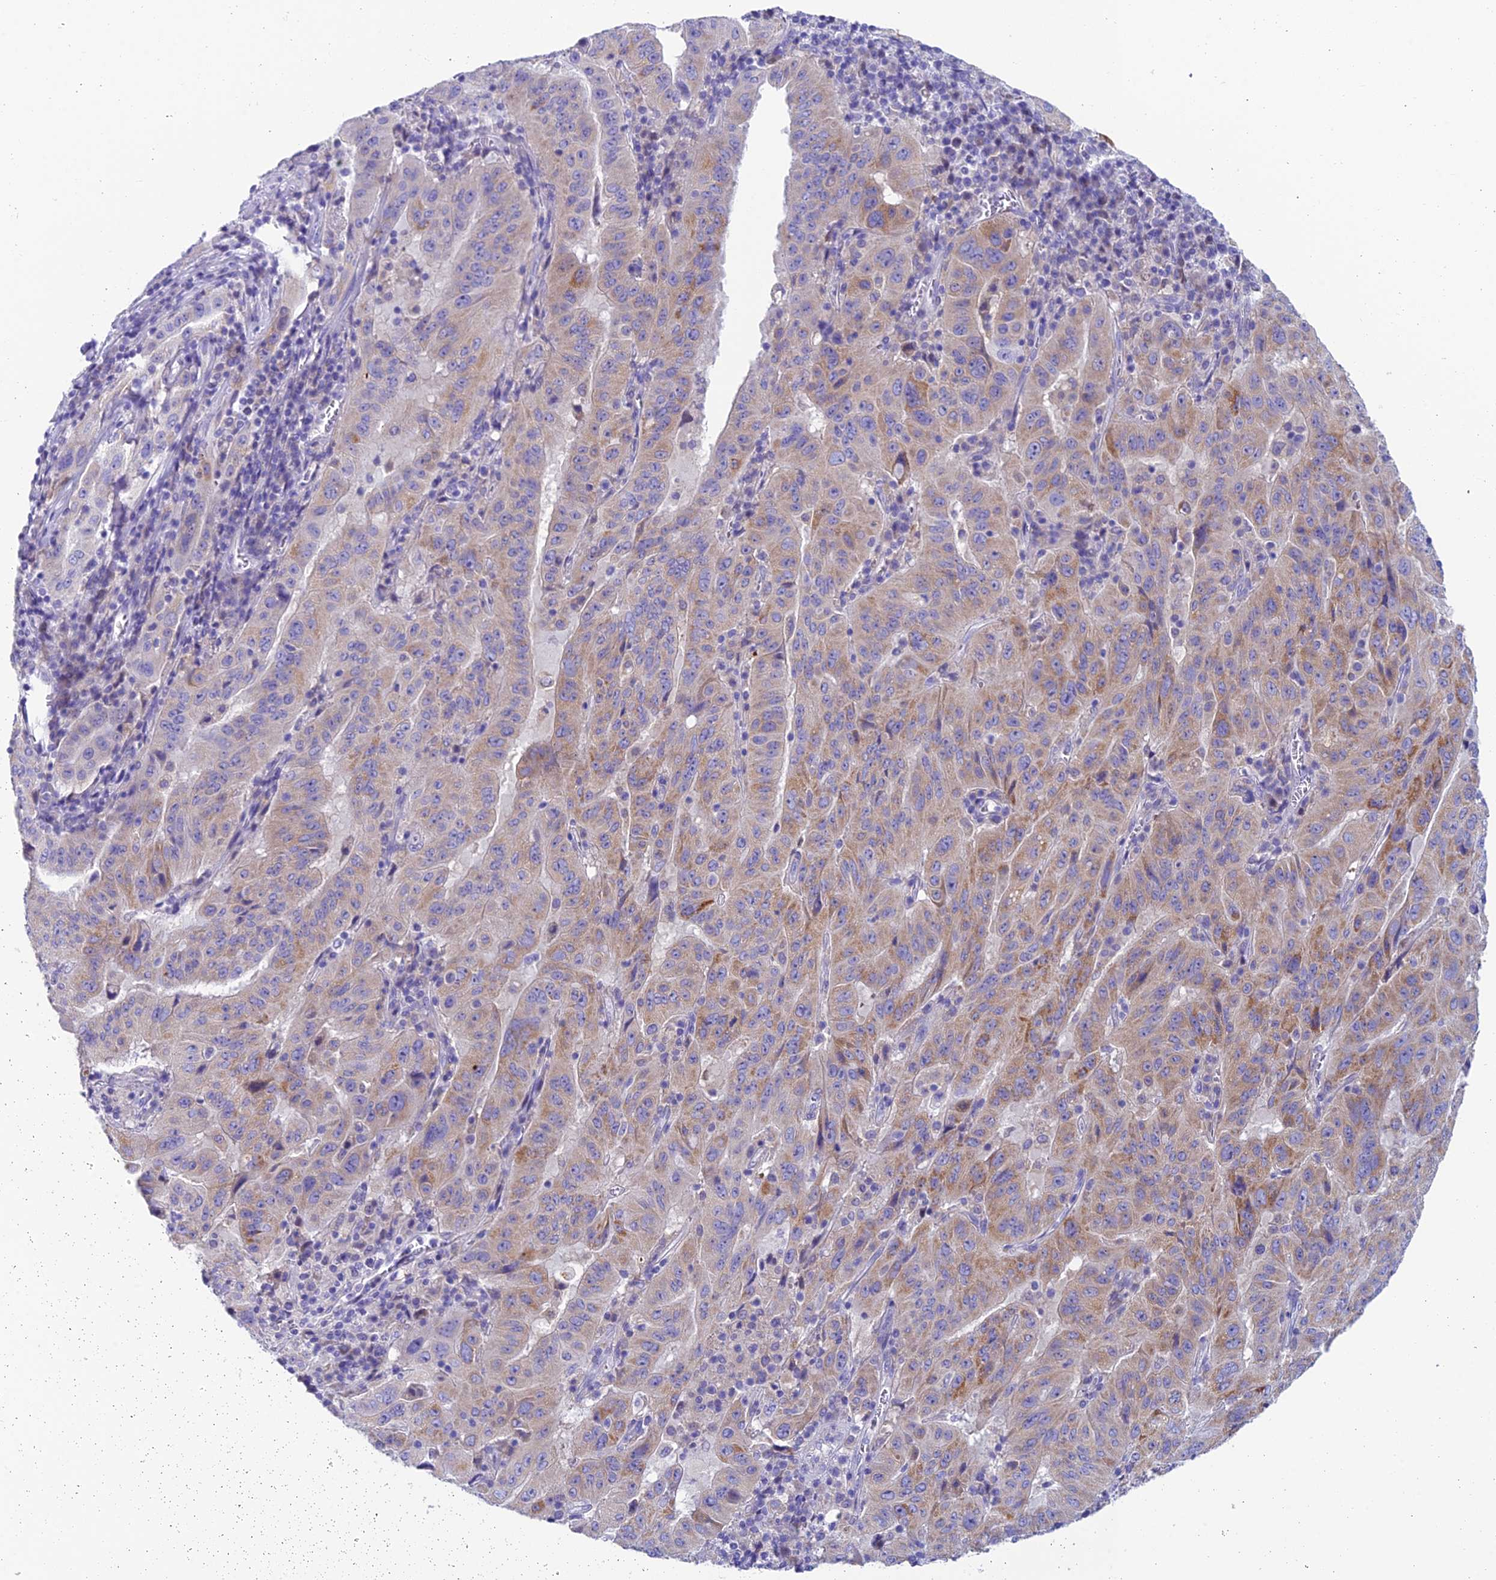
{"staining": {"intensity": "moderate", "quantity": "<25%", "location": "cytoplasmic/membranous"}, "tissue": "pancreatic cancer", "cell_type": "Tumor cells", "image_type": "cancer", "snomed": [{"axis": "morphology", "description": "Adenocarcinoma, NOS"}, {"axis": "topography", "description": "Pancreas"}], "caption": "A low amount of moderate cytoplasmic/membranous staining is present in approximately <25% of tumor cells in pancreatic cancer (adenocarcinoma) tissue. The protein of interest is stained brown, and the nuclei are stained in blue (DAB (3,3'-diaminobenzidine) IHC with brightfield microscopy, high magnification).", "gene": "REEP4", "patient": {"sex": "male", "age": 63}}